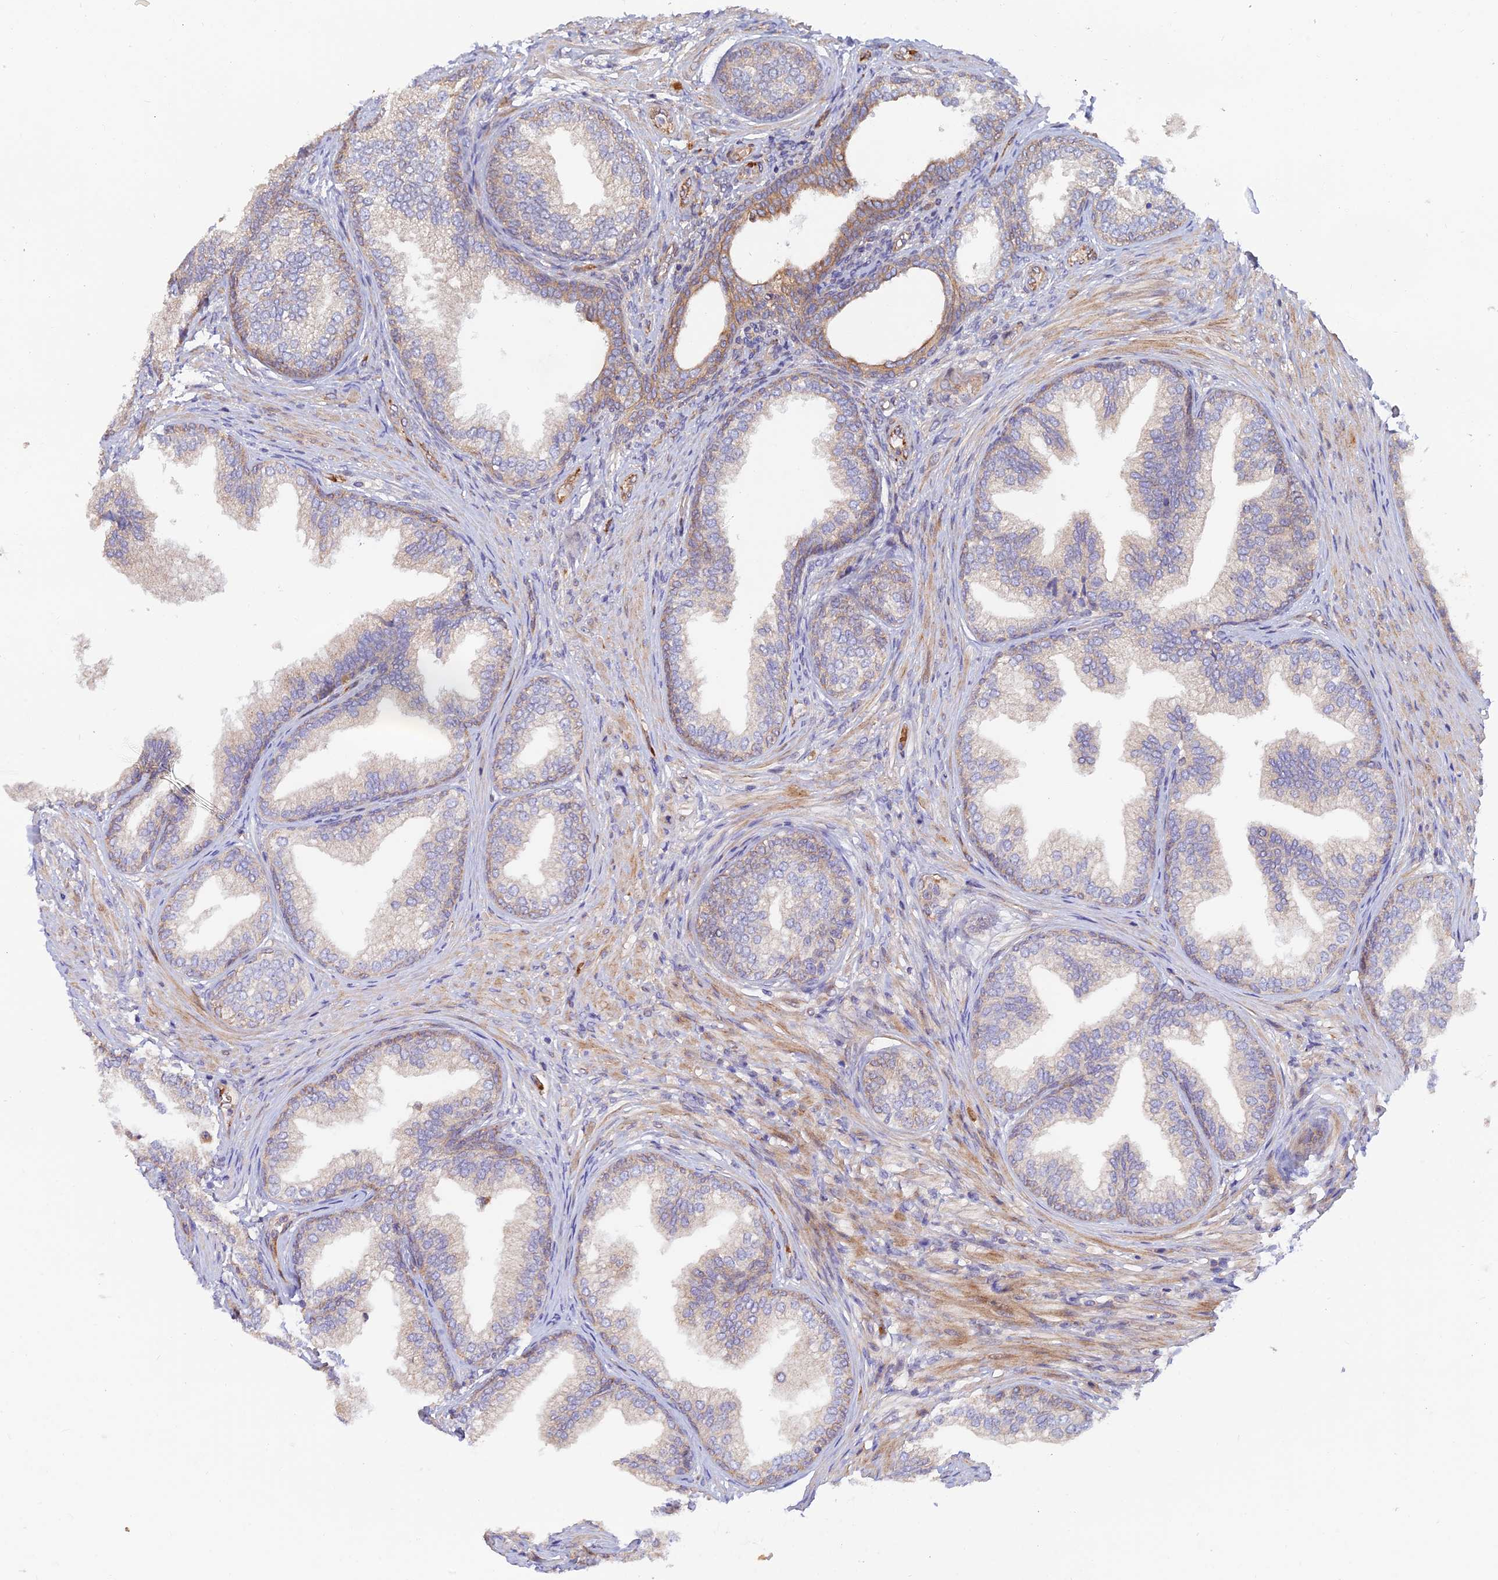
{"staining": {"intensity": "moderate", "quantity": "<25%", "location": "cytoplasmic/membranous"}, "tissue": "prostate", "cell_type": "Glandular cells", "image_type": "normal", "snomed": [{"axis": "morphology", "description": "Normal tissue, NOS"}, {"axis": "topography", "description": "Prostate"}], "caption": "Glandular cells demonstrate low levels of moderate cytoplasmic/membranous expression in approximately <25% of cells in benign human prostate. Immunohistochemistry stains the protein in brown and the nuclei are stained blue.", "gene": "GMCL1", "patient": {"sex": "male", "age": 76}}